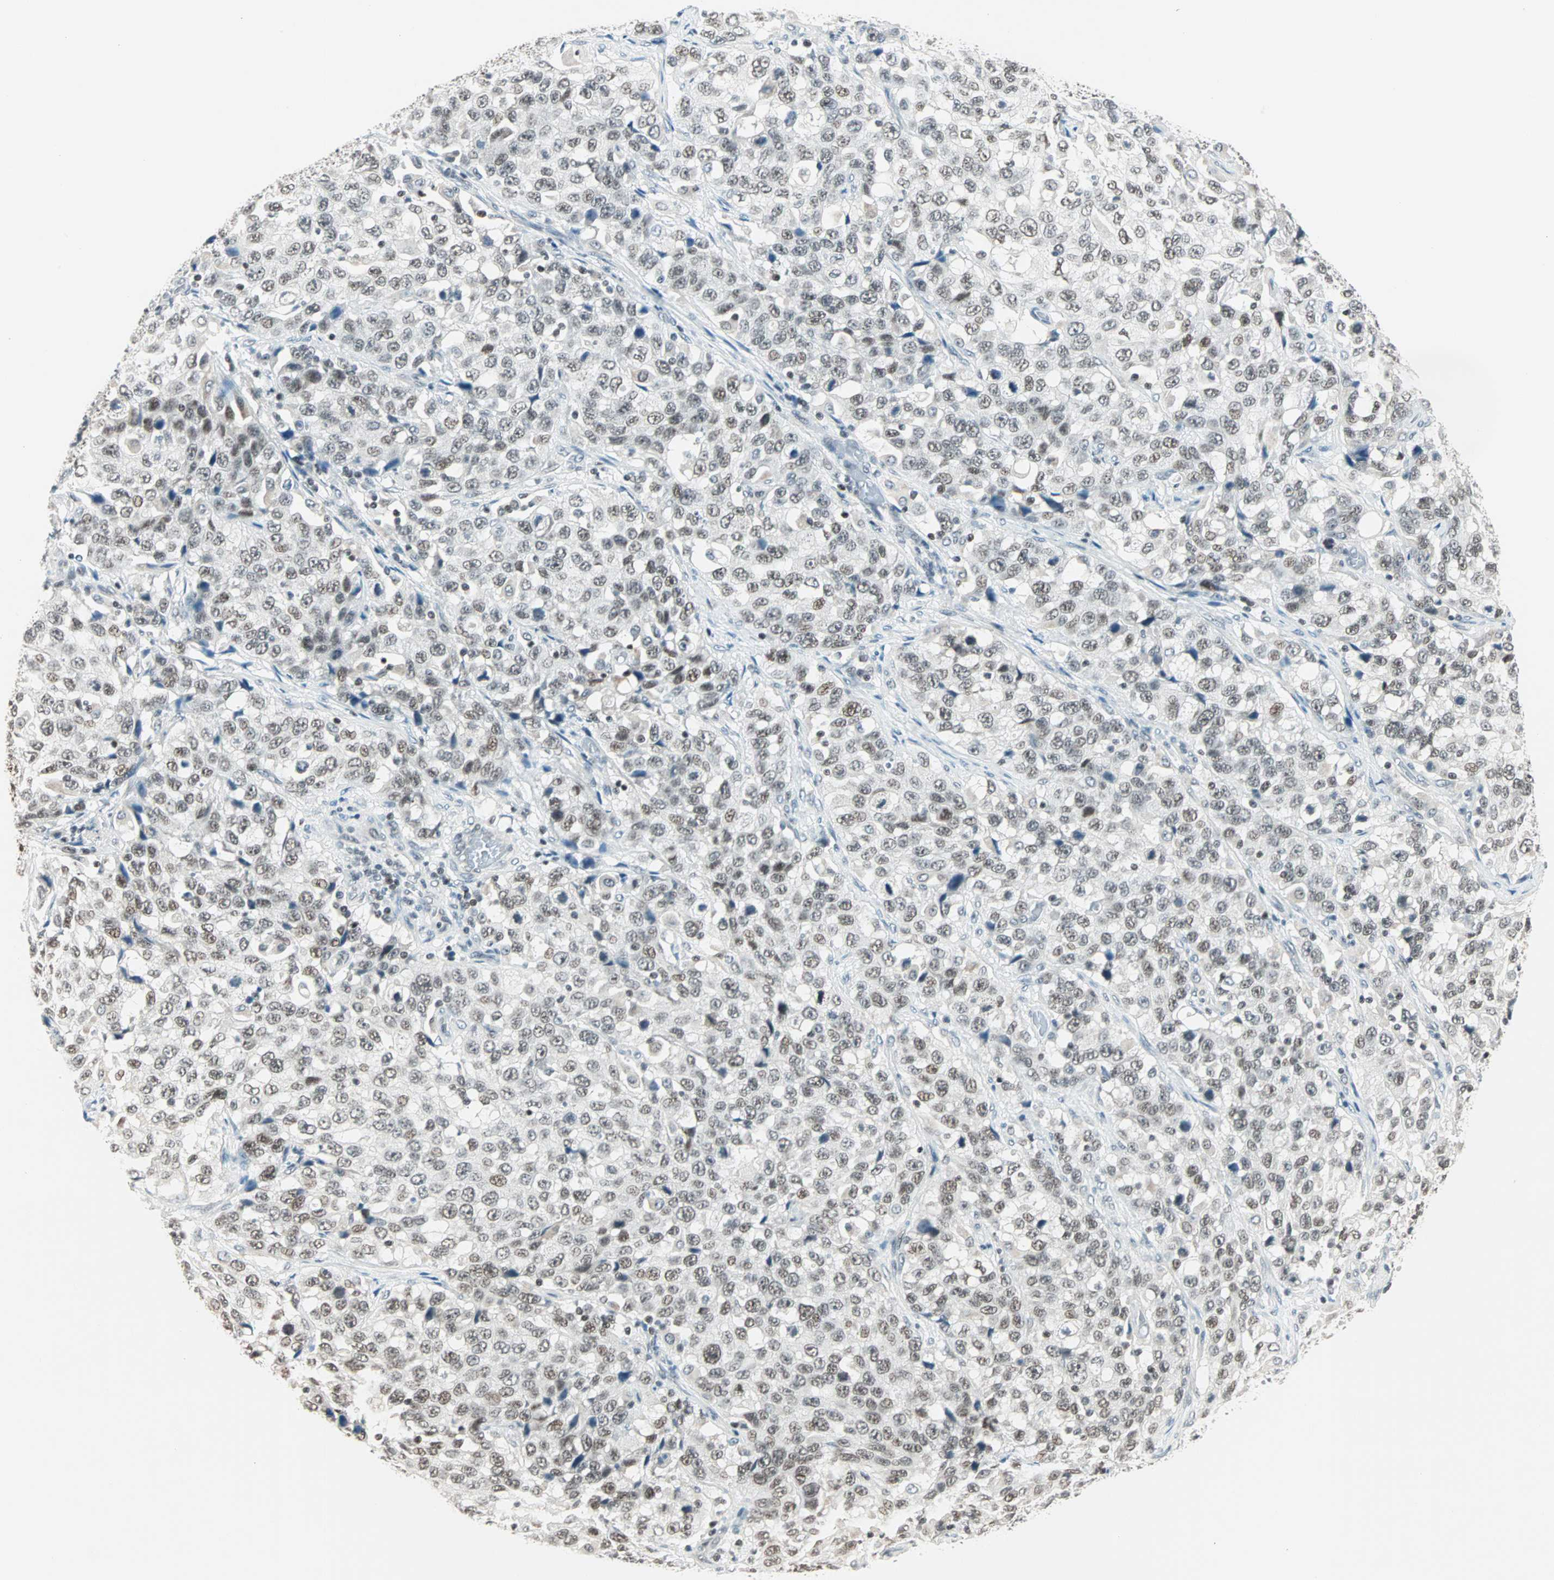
{"staining": {"intensity": "moderate", "quantity": ">75%", "location": "nuclear"}, "tissue": "stomach cancer", "cell_type": "Tumor cells", "image_type": "cancer", "snomed": [{"axis": "morphology", "description": "Normal tissue, NOS"}, {"axis": "morphology", "description": "Adenocarcinoma, NOS"}, {"axis": "topography", "description": "Stomach"}], "caption": "Immunohistochemical staining of adenocarcinoma (stomach) shows moderate nuclear protein expression in about >75% of tumor cells.", "gene": "SIN3A", "patient": {"sex": "male", "age": 48}}